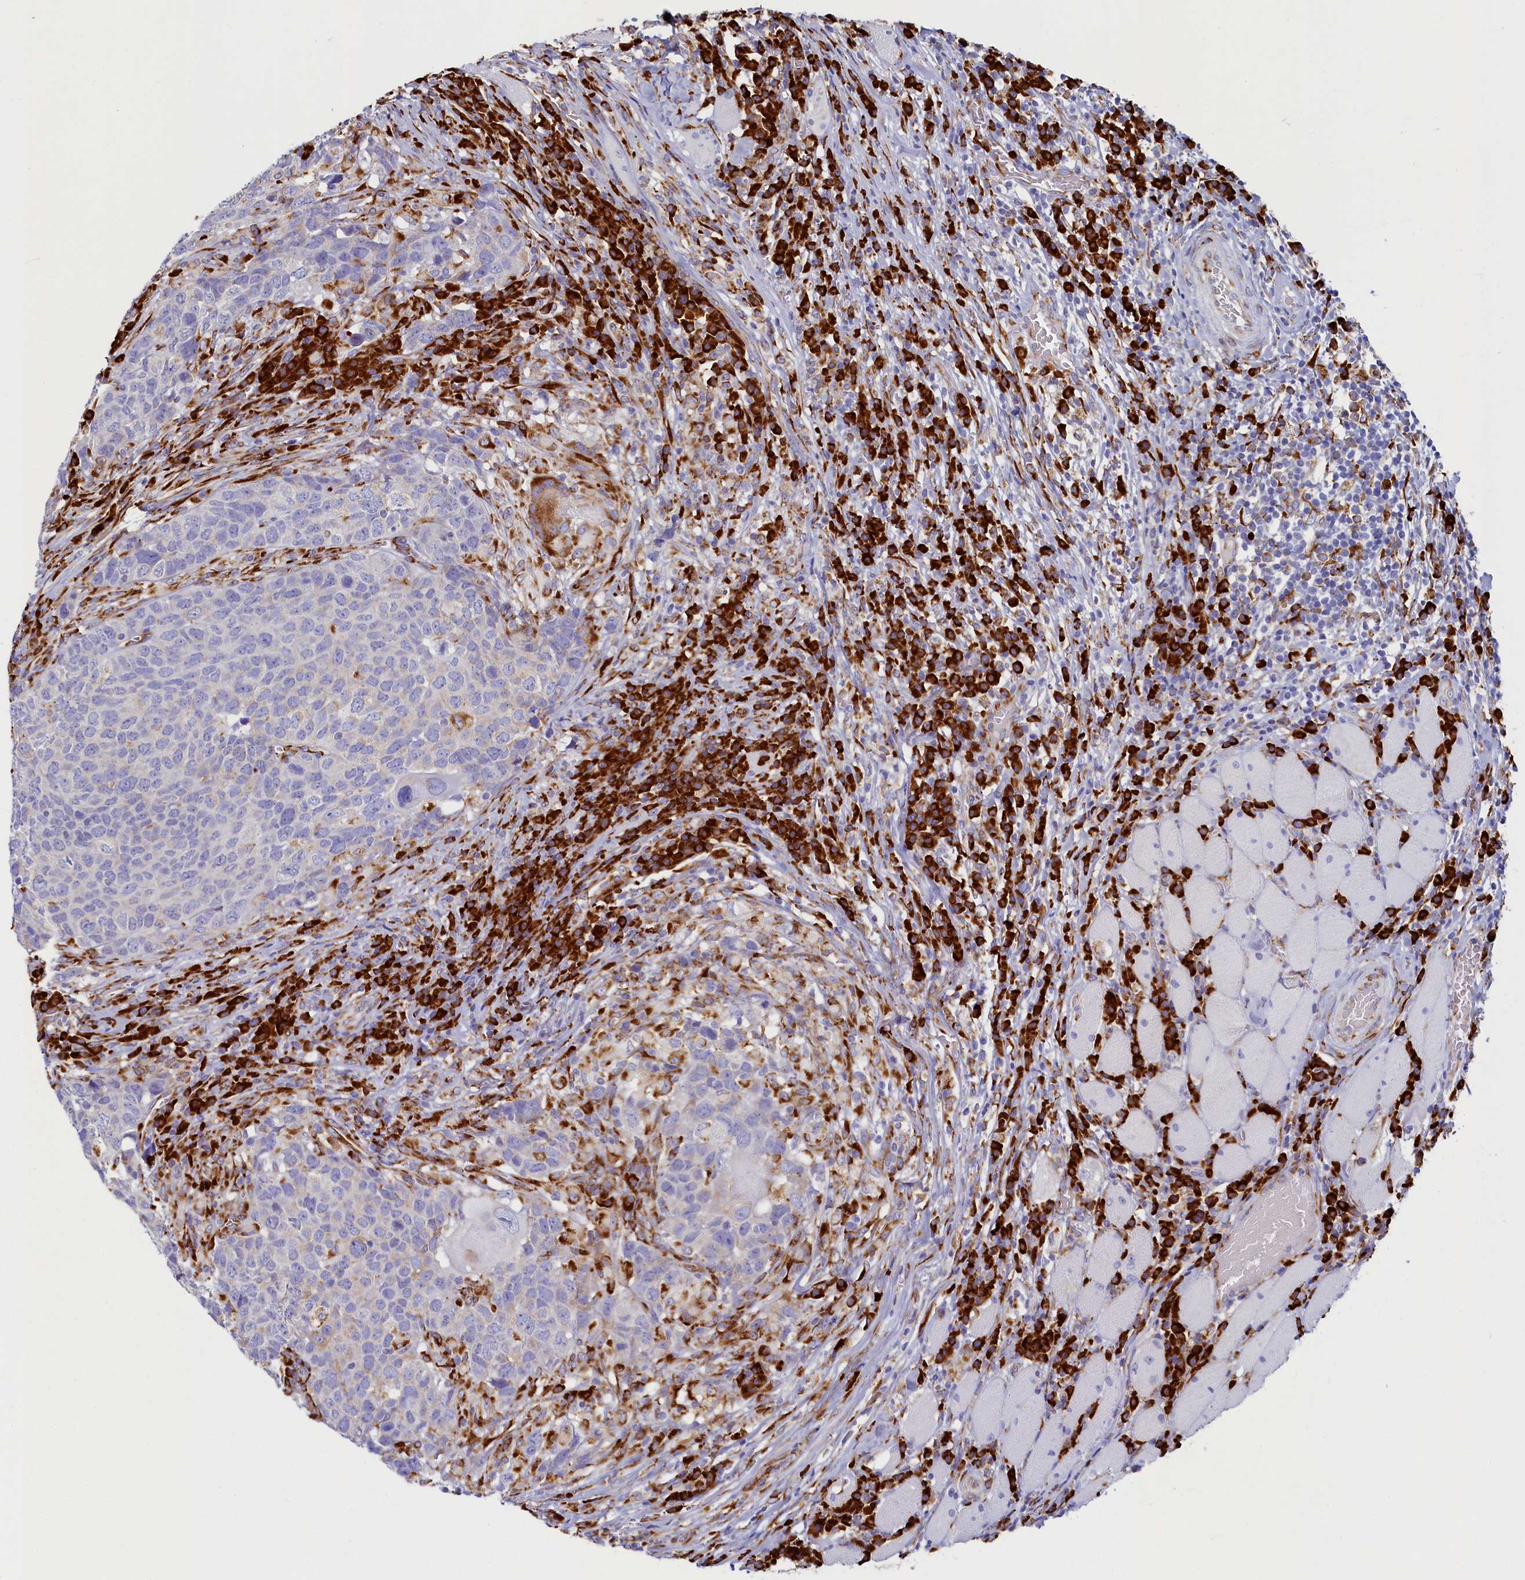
{"staining": {"intensity": "negative", "quantity": "none", "location": "none"}, "tissue": "head and neck cancer", "cell_type": "Tumor cells", "image_type": "cancer", "snomed": [{"axis": "morphology", "description": "Squamous cell carcinoma, NOS"}, {"axis": "topography", "description": "Head-Neck"}], "caption": "Immunohistochemistry (IHC) histopathology image of neoplastic tissue: head and neck cancer (squamous cell carcinoma) stained with DAB demonstrates no significant protein staining in tumor cells.", "gene": "TMEM18", "patient": {"sex": "male", "age": 66}}